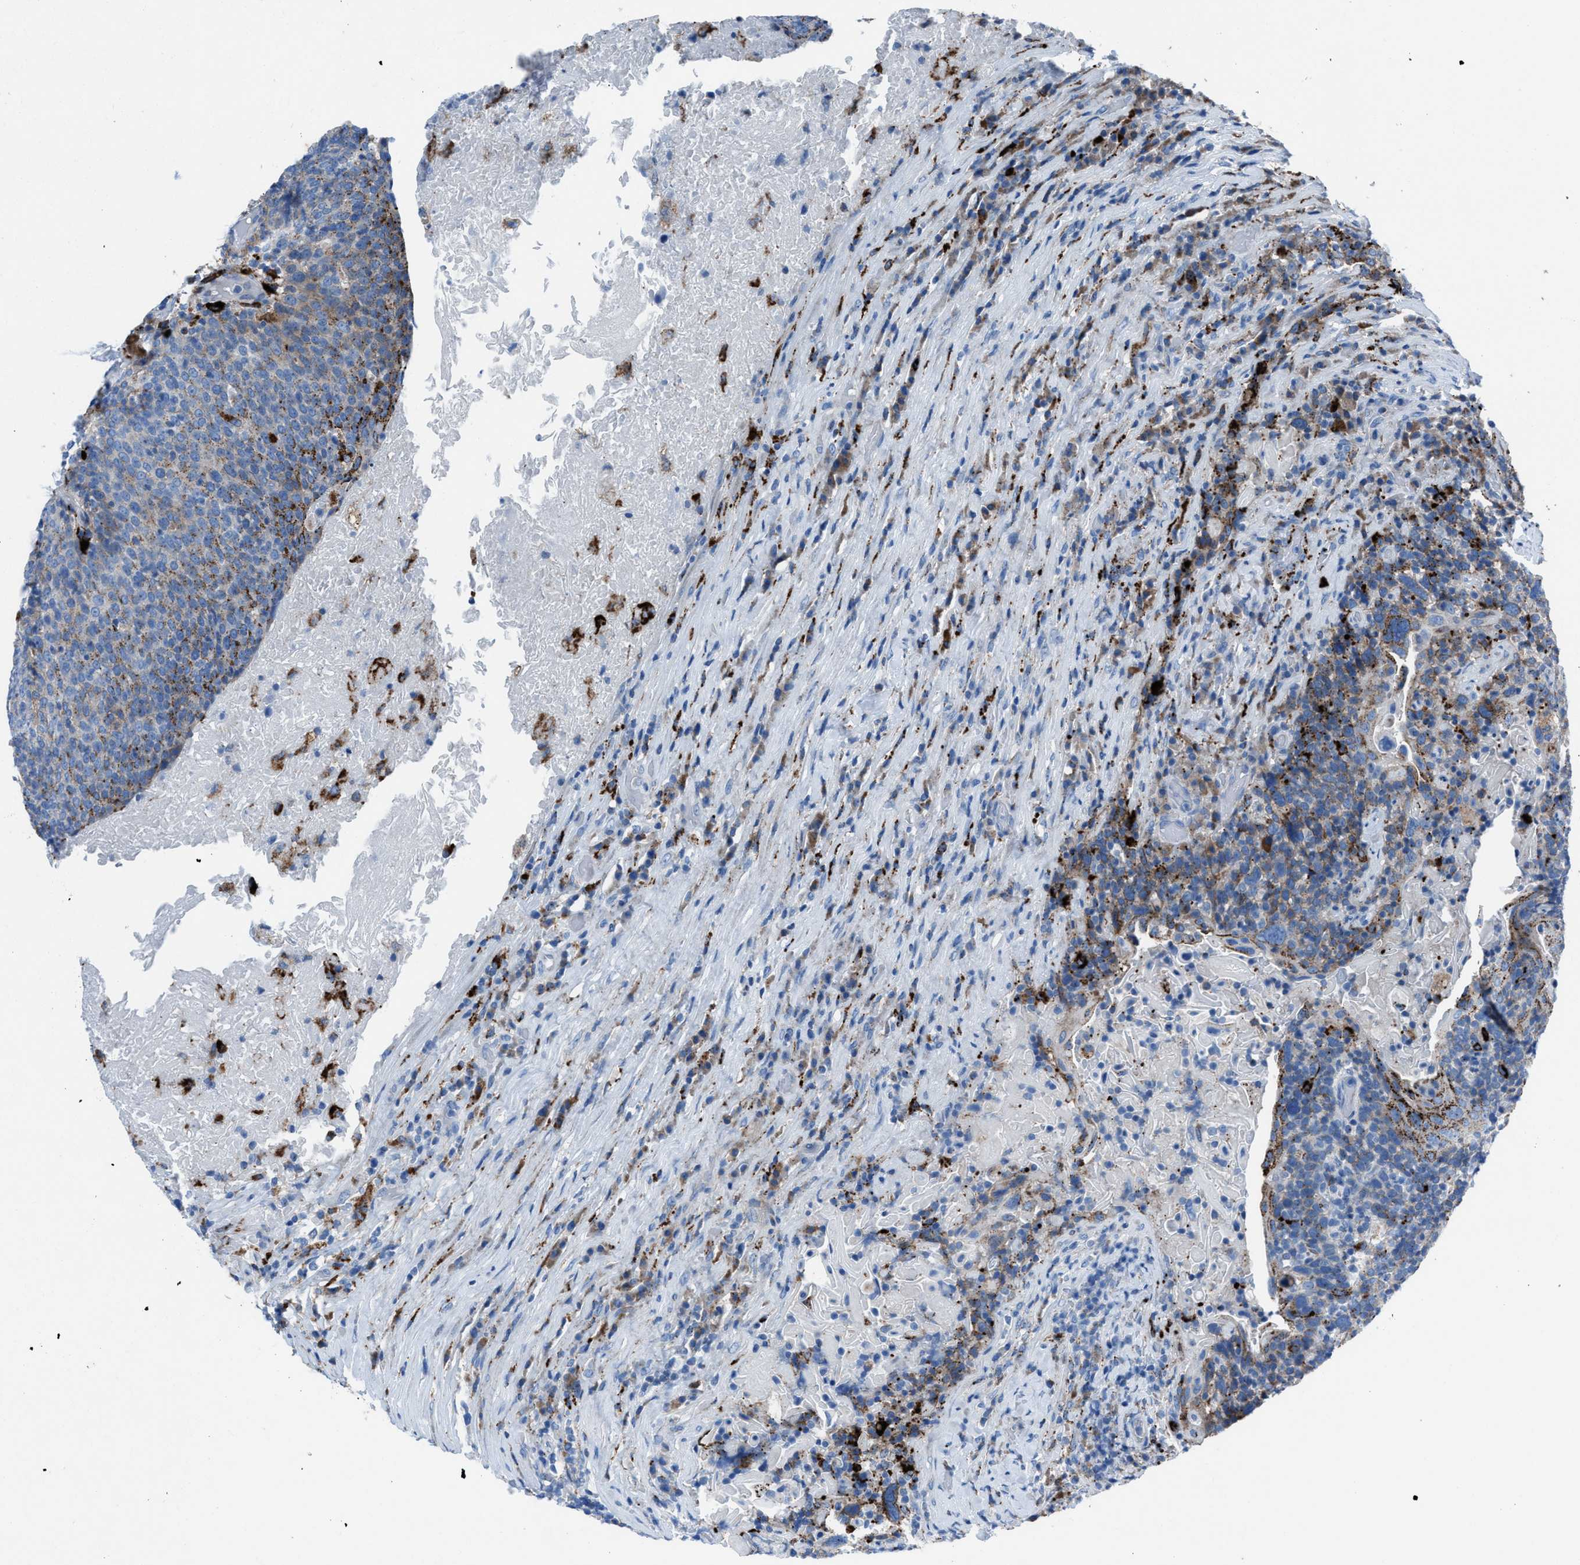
{"staining": {"intensity": "moderate", "quantity": "25%-75%", "location": "cytoplasmic/membranous"}, "tissue": "head and neck cancer", "cell_type": "Tumor cells", "image_type": "cancer", "snomed": [{"axis": "morphology", "description": "Squamous cell carcinoma, NOS"}, {"axis": "morphology", "description": "Squamous cell carcinoma, metastatic, NOS"}, {"axis": "topography", "description": "Lymph node"}, {"axis": "topography", "description": "Head-Neck"}], "caption": "High-power microscopy captured an IHC image of metastatic squamous cell carcinoma (head and neck), revealing moderate cytoplasmic/membranous expression in approximately 25%-75% of tumor cells.", "gene": "CD1B", "patient": {"sex": "male", "age": 62}}